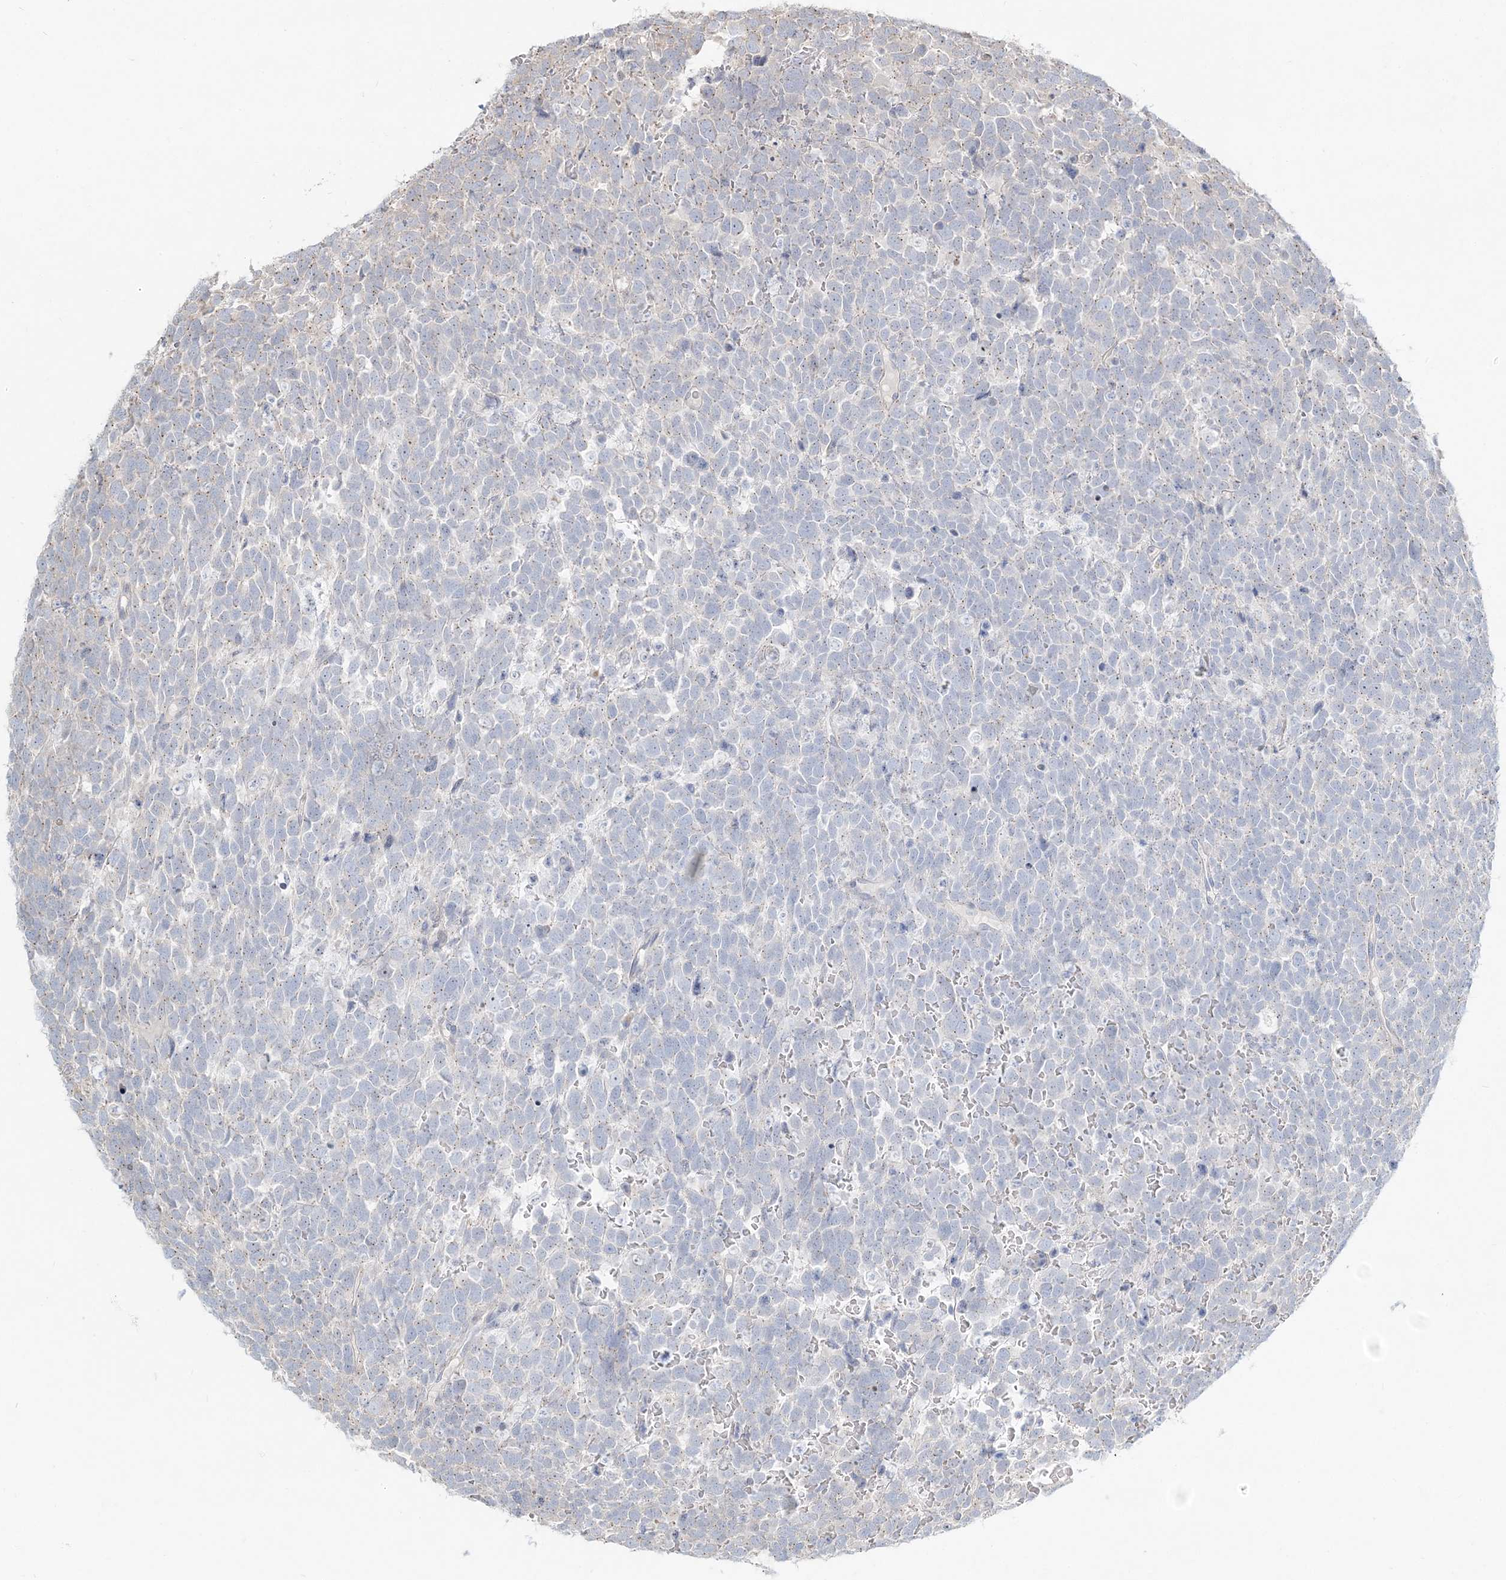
{"staining": {"intensity": "negative", "quantity": "none", "location": "none"}, "tissue": "urothelial cancer", "cell_type": "Tumor cells", "image_type": "cancer", "snomed": [{"axis": "morphology", "description": "Urothelial carcinoma, High grade"}, {"axis": "topography", "description": "Urinary bladder"}], "caption": "This micrograph is of urothelial cancer stained with IHC to label a protein in brown with the nuclei are counter-stained blue. There is no staining in tumor cells.", "gene": "CXXC5", "patient": {"sex": "female", "age": 82}}